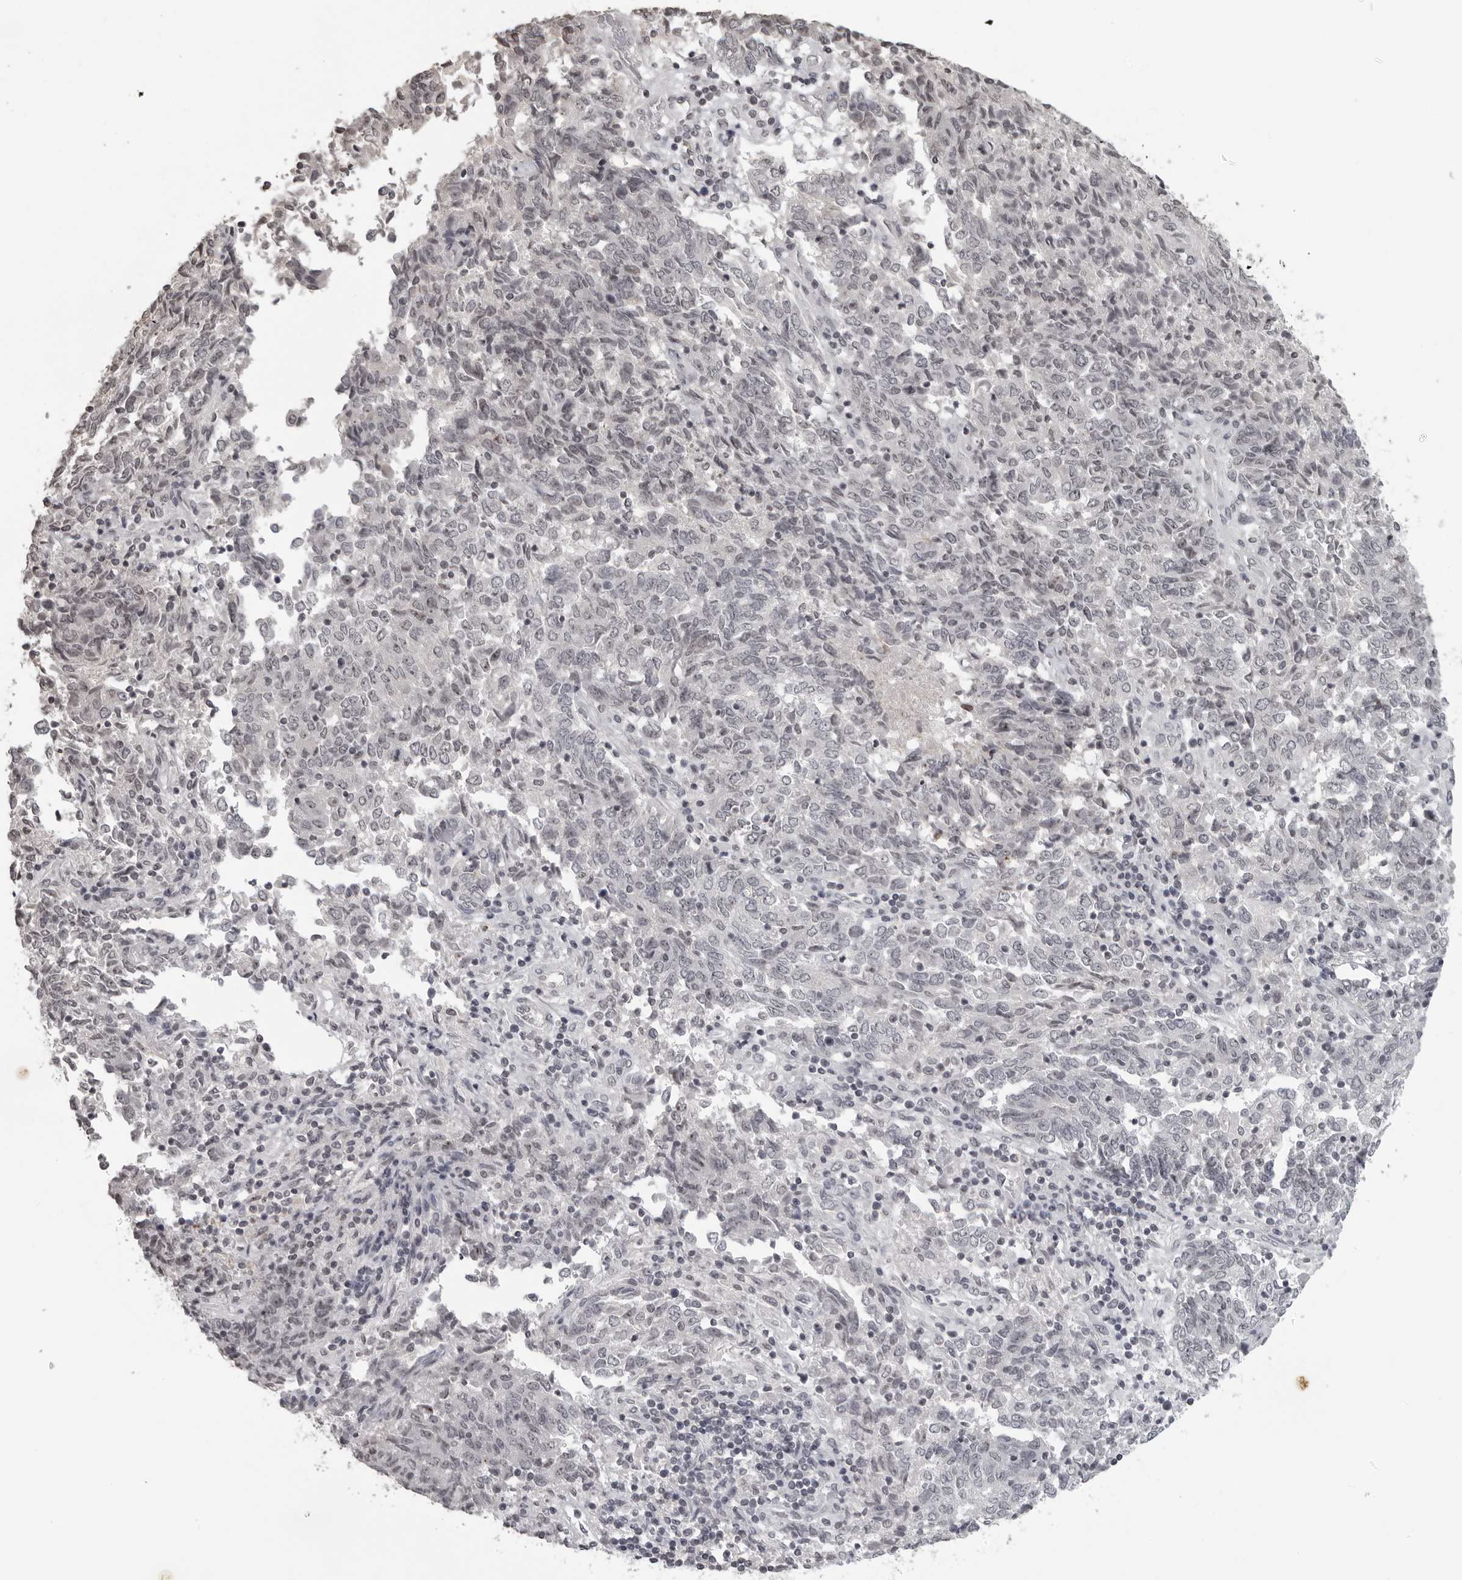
{"staining": {"intensity": "negative", "quantity": "none", "location": "none"}, "tissue": "endometrial cancer", "cell_type": "Tumor cells", "image_type": "cancer", "snomed": [{"axis": "morphology", "description": "Adenocarcinoma, NOS"}, {"axis": "topography", "description": "Endometrium"}], "caption": "Tumor cells show no significant positivity in endometrial adenocarcinoma.", "gene": "DDX54", "patient": {"sex": "female", "age": 80}}